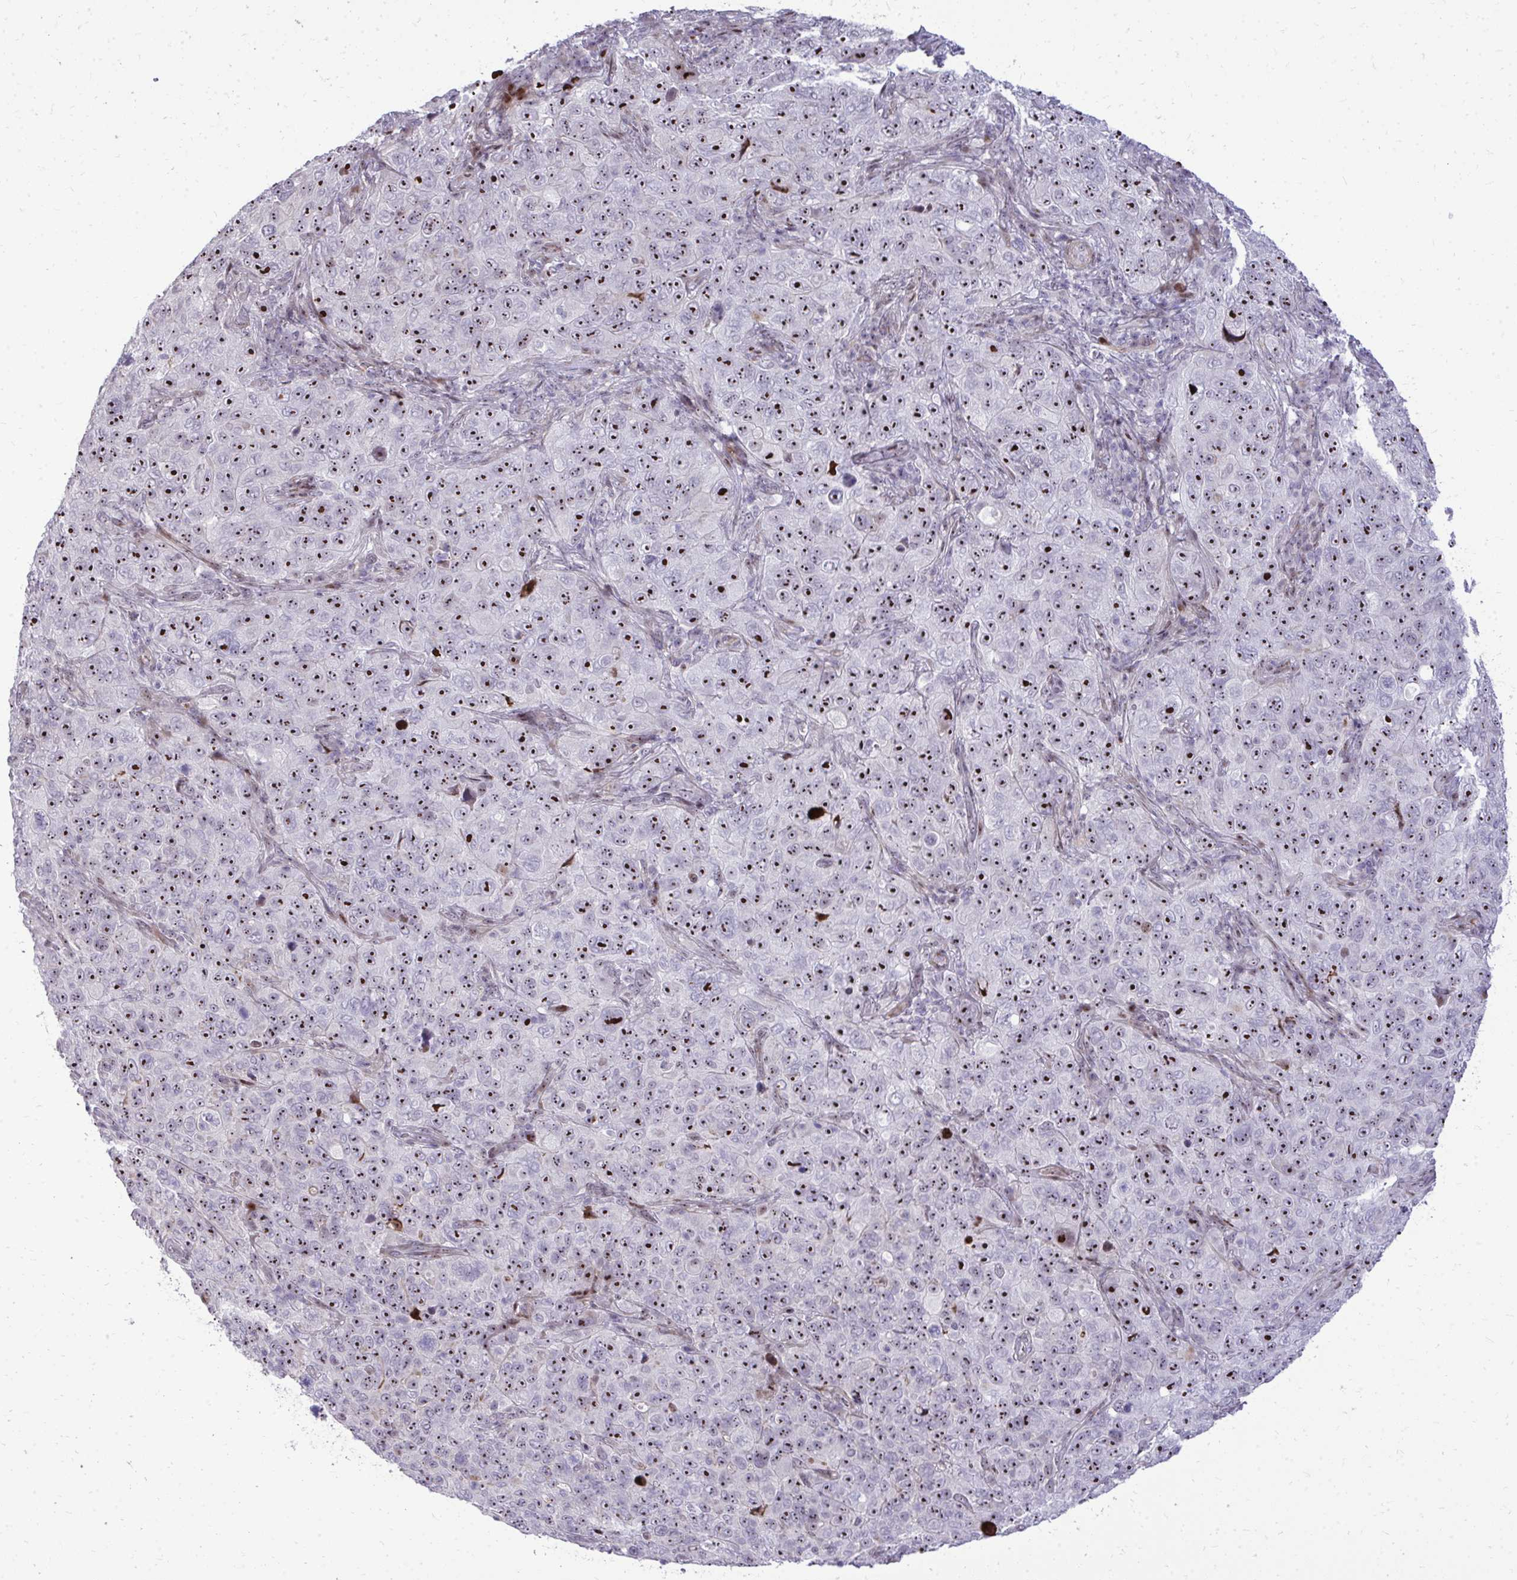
{"staining": {"intensity": "strong", "quantity": ">75%", "location": "nuclear"}, "tissue": "pancreatic cancer", "cell_type": "Tumor cells", "image_type": "cancer", "snomed": [{"axis": "morphology", "description": "Adenocarcinoma, NOS"}, {"axis": "topography", "description": "Pancreas"}], "caption": "Tumor cells display high levels of strong nuclear expression in about >75% of cells in pancreatic cancer (adenocarcinoma).", "gene": "DLX4", "patient": {"sex": "male", "age": 68}}